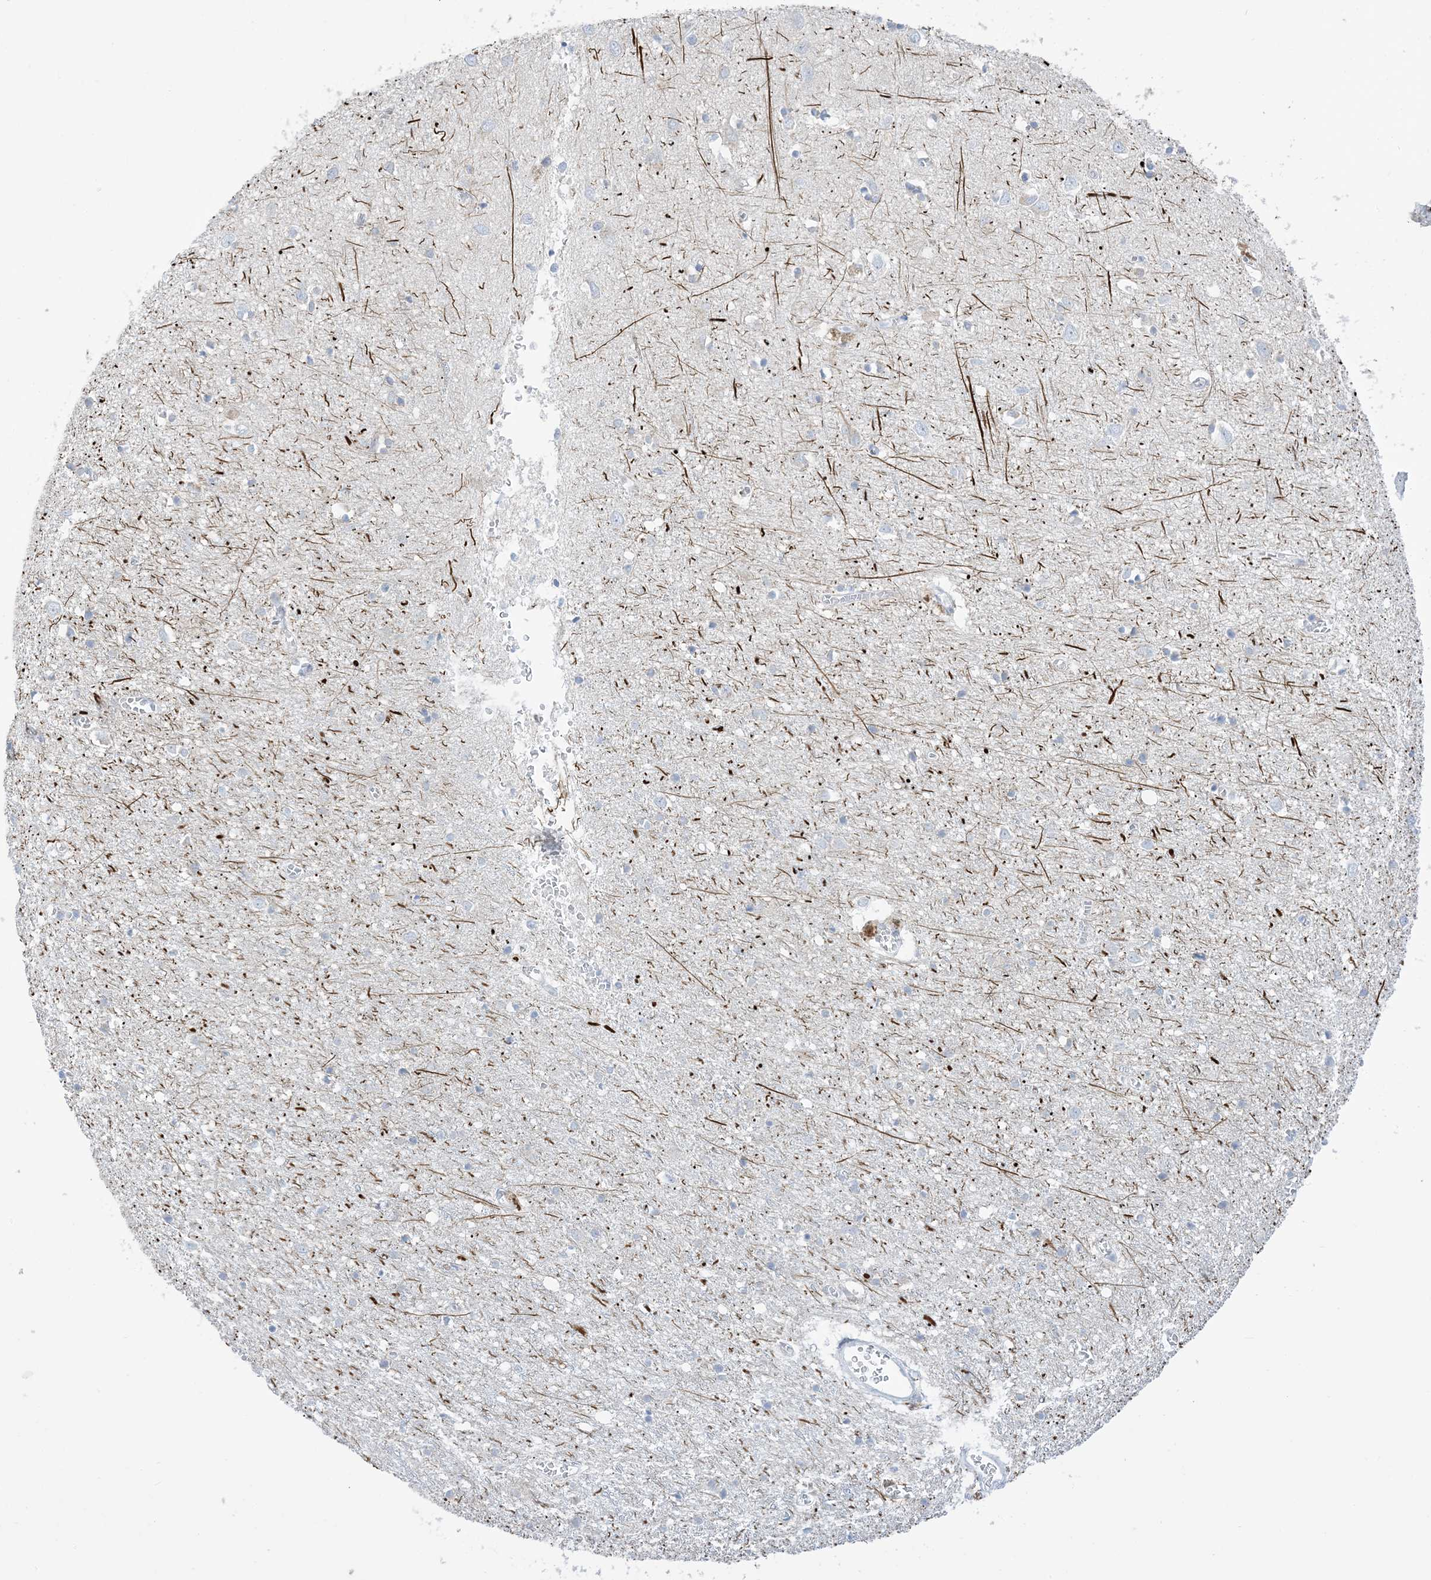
{"staining": {"intensity": "negative", "quantity": "none", "location": "none"}, "tissue": "cerebral cortex", "cell_type": "Endothelial cells", "image_type": "normal", "snomed": [{"axis": "morphology", "description": "Normal tissue, NOS"}, {"axis": "topography", "description": "Cerebral cortex"}], "caption": "Immunohistochemistry (IHC) of normal cerebral cortex exhibits no positivity in endothelial cells. (DAB immunohistochemistry (IHC) visualized using brightfield microscopy, high magnification).", "gene": "DPH3", "patient": {"sex": "female", "age": 64}}